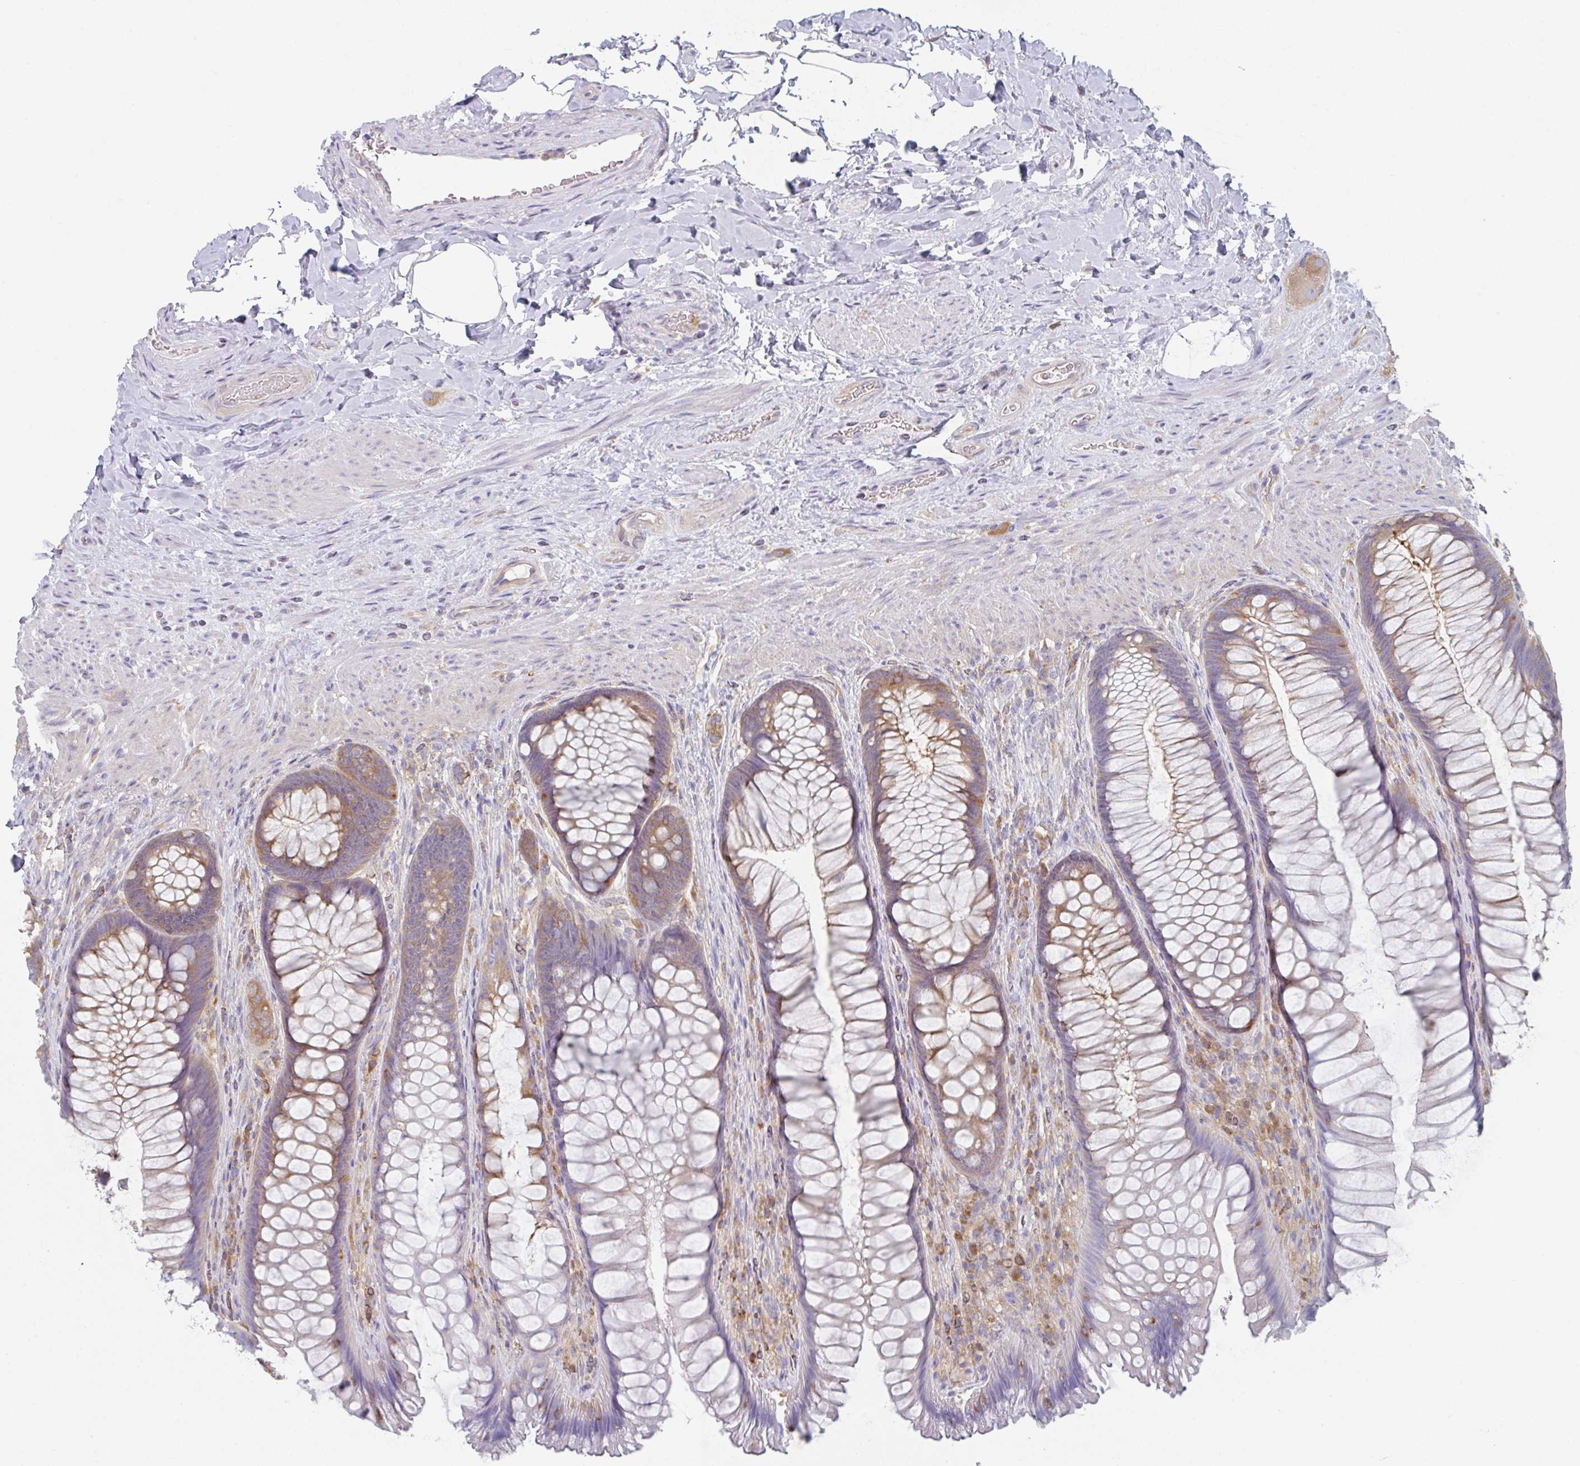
{"staining": {"intensity": "moderate", "quantity": ">75%", "location": "cytoplasmic/membranous"}, "tissue": "rectum", "cell_type": "Glandular cells", "image_type": "normal", "snomed": [{"axis": "morphology", "description": "Normal tissue, NOS"}, {"axis": "topography", "description": "Rectum"}], "caption": "A histopathology image of rectum stained for a protein shows moderate cytoplasmic/membranous brown staining in glandular cells.", "gene": "AMPD2", "patient": {"sex": "male", "age": 53}}